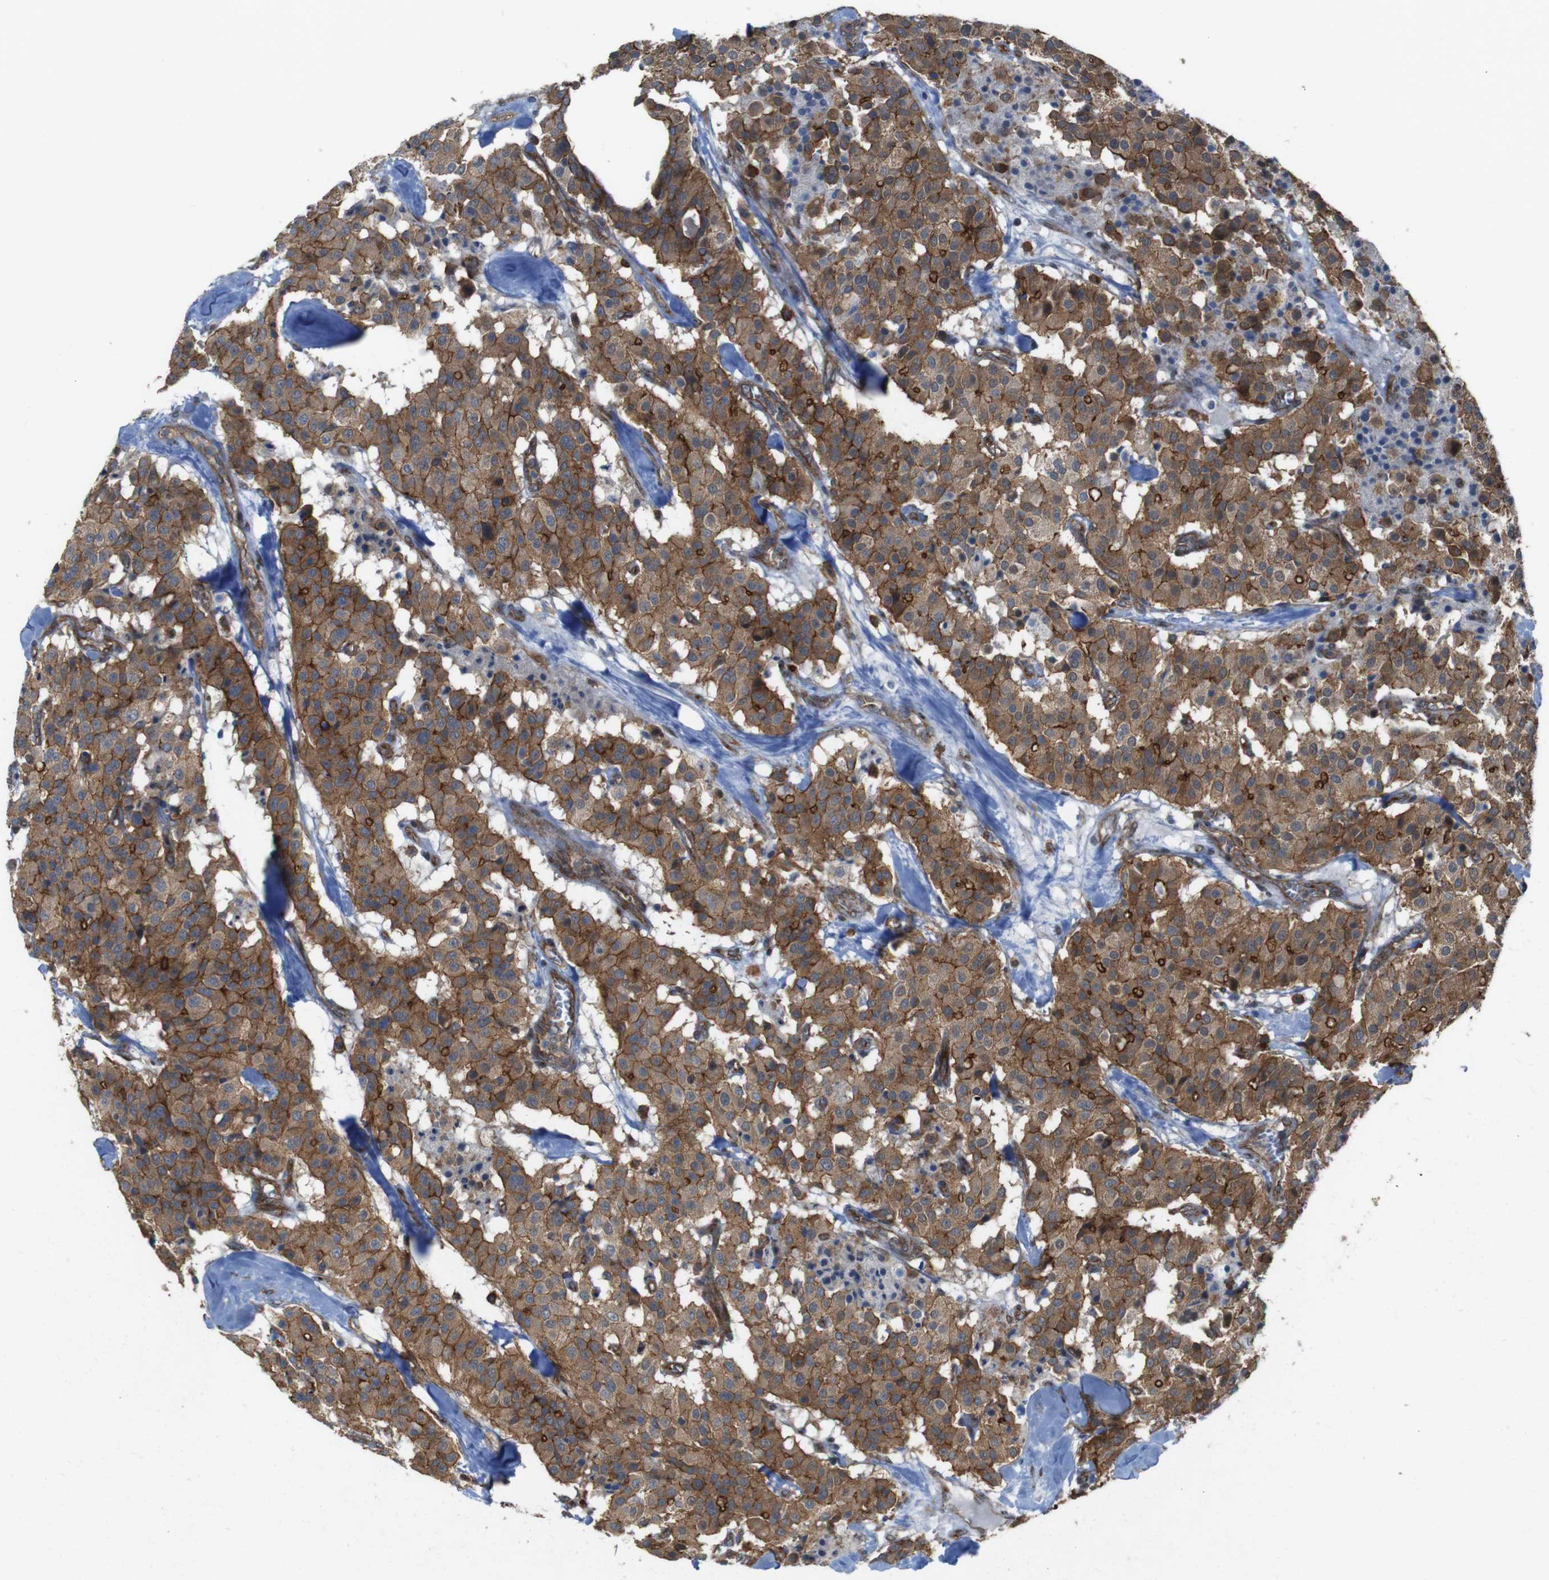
{"staining": {"intensity": "moderate", "quantity": ">75%", "location": "cytoplasmic/membranous"}, "tissue": "carcinoid", "cell_type": "Tumor cells", "image_type": "cancer", "snomed": [{"axis": "morphology", "description": "Carcinoid, malignant, NOS"}, {"axis": "topography", "description": "Lung"}], "caption": "Protein expression analysis of carcinoid reveals moderate cytoplasmic/membranous expression in about >75% of tumor cells.", "gene": "PTGER4", "patient": {"sex": "male", "age": 30}}